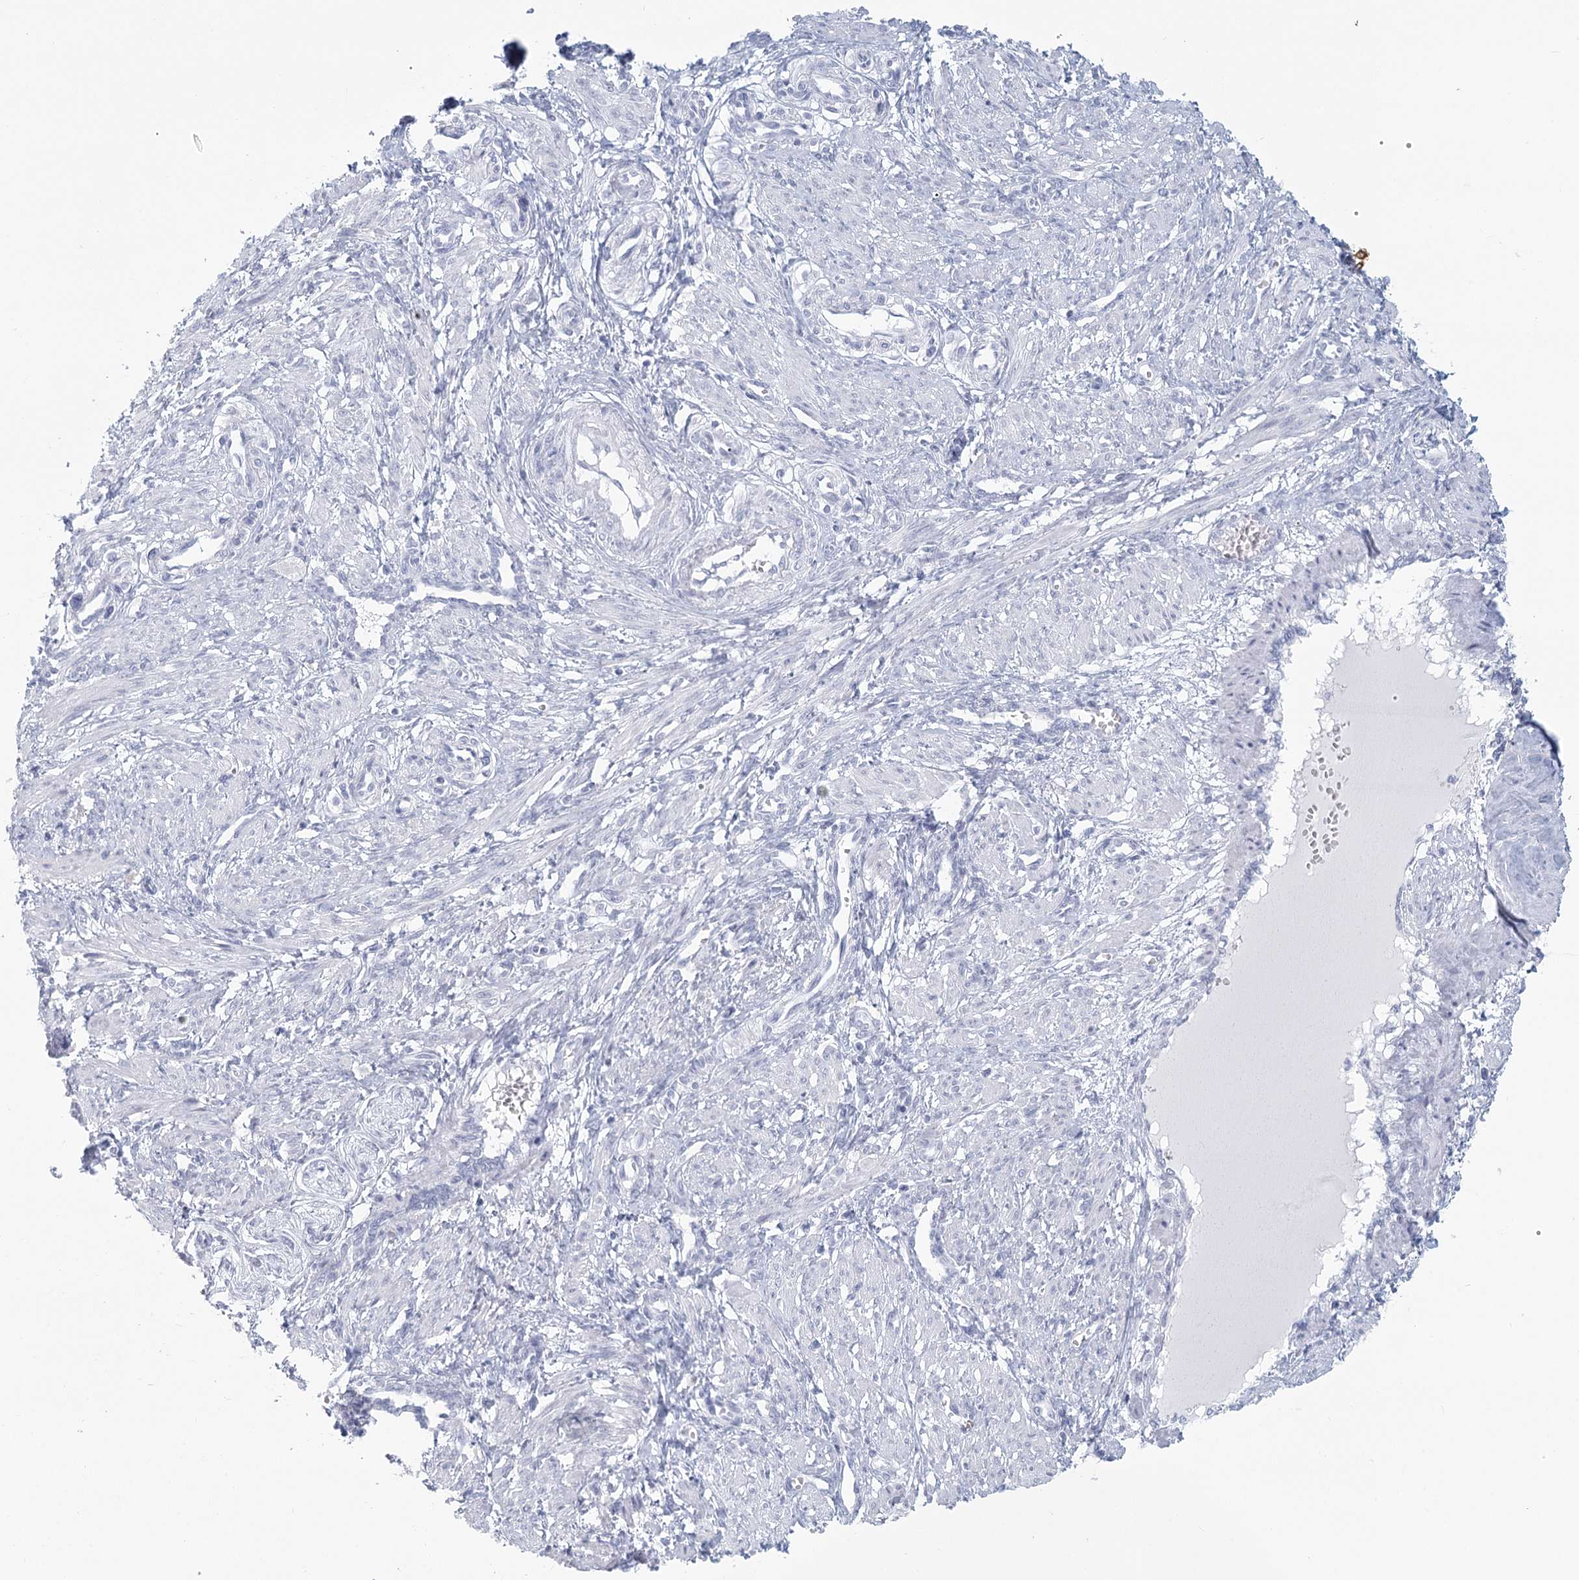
{"staining": {"intensity": "negative", "quantity": "none", "location": "none"}, "tissue": "smooth muscle", "cell_type": "Smooth muscle cells", "image_type": "normal", "snomed": [{"axis": "morphology", "description": "Normal tissue, NOS"}, {"axis": "topography", "description": "Endometrium"}], "caption": "IHC image of normal smooth muscle stained for a protein (brown), which displays no staining in smooth muscle cells. (Immunohistochemistry (ihc), brightfield microscopy, high magnification).", "gene": "WNT8B", "patient": {"sex": "female", "age": 33}}